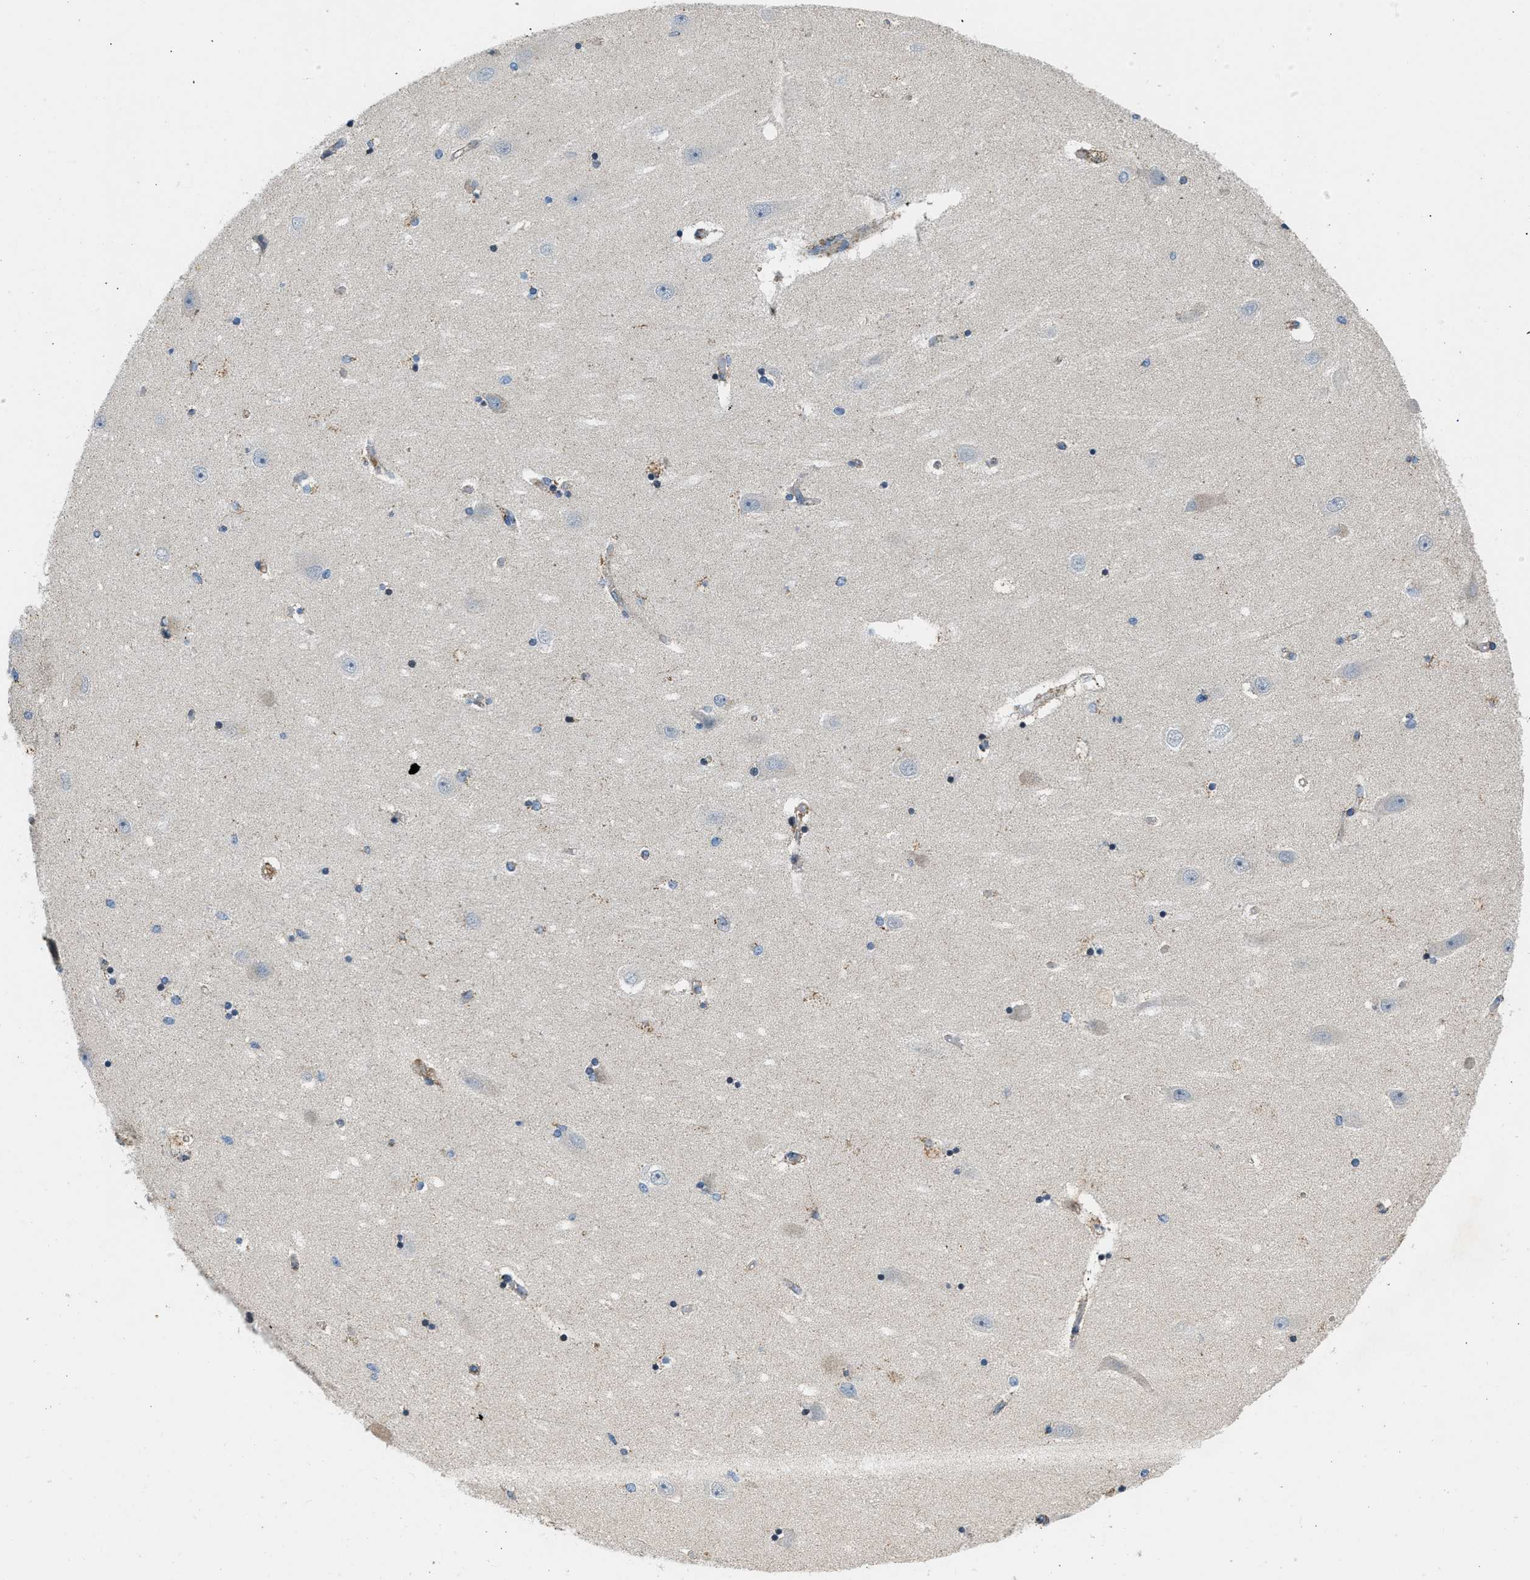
{"staining": {"intensity": "moderate", "quantity": "<25%", "location": "cytoplasmic/membranous"}, "tissue": "hippocampus", "cell_type": "Glial cells", "image_type": "normal", "snomed": [{"axis": "morphology", "description": "Normal tissue, NOS"}, {"axis": "topography", "description": "Hippocampus"}], "caption": "Hippocampus stained for a protein (brown) exhibits moderate cytoplasmic/membranous positive expression in about <25% of glial cells.", "gene": "ACADVL", "patient": {"sex": "female", "age": 54}}